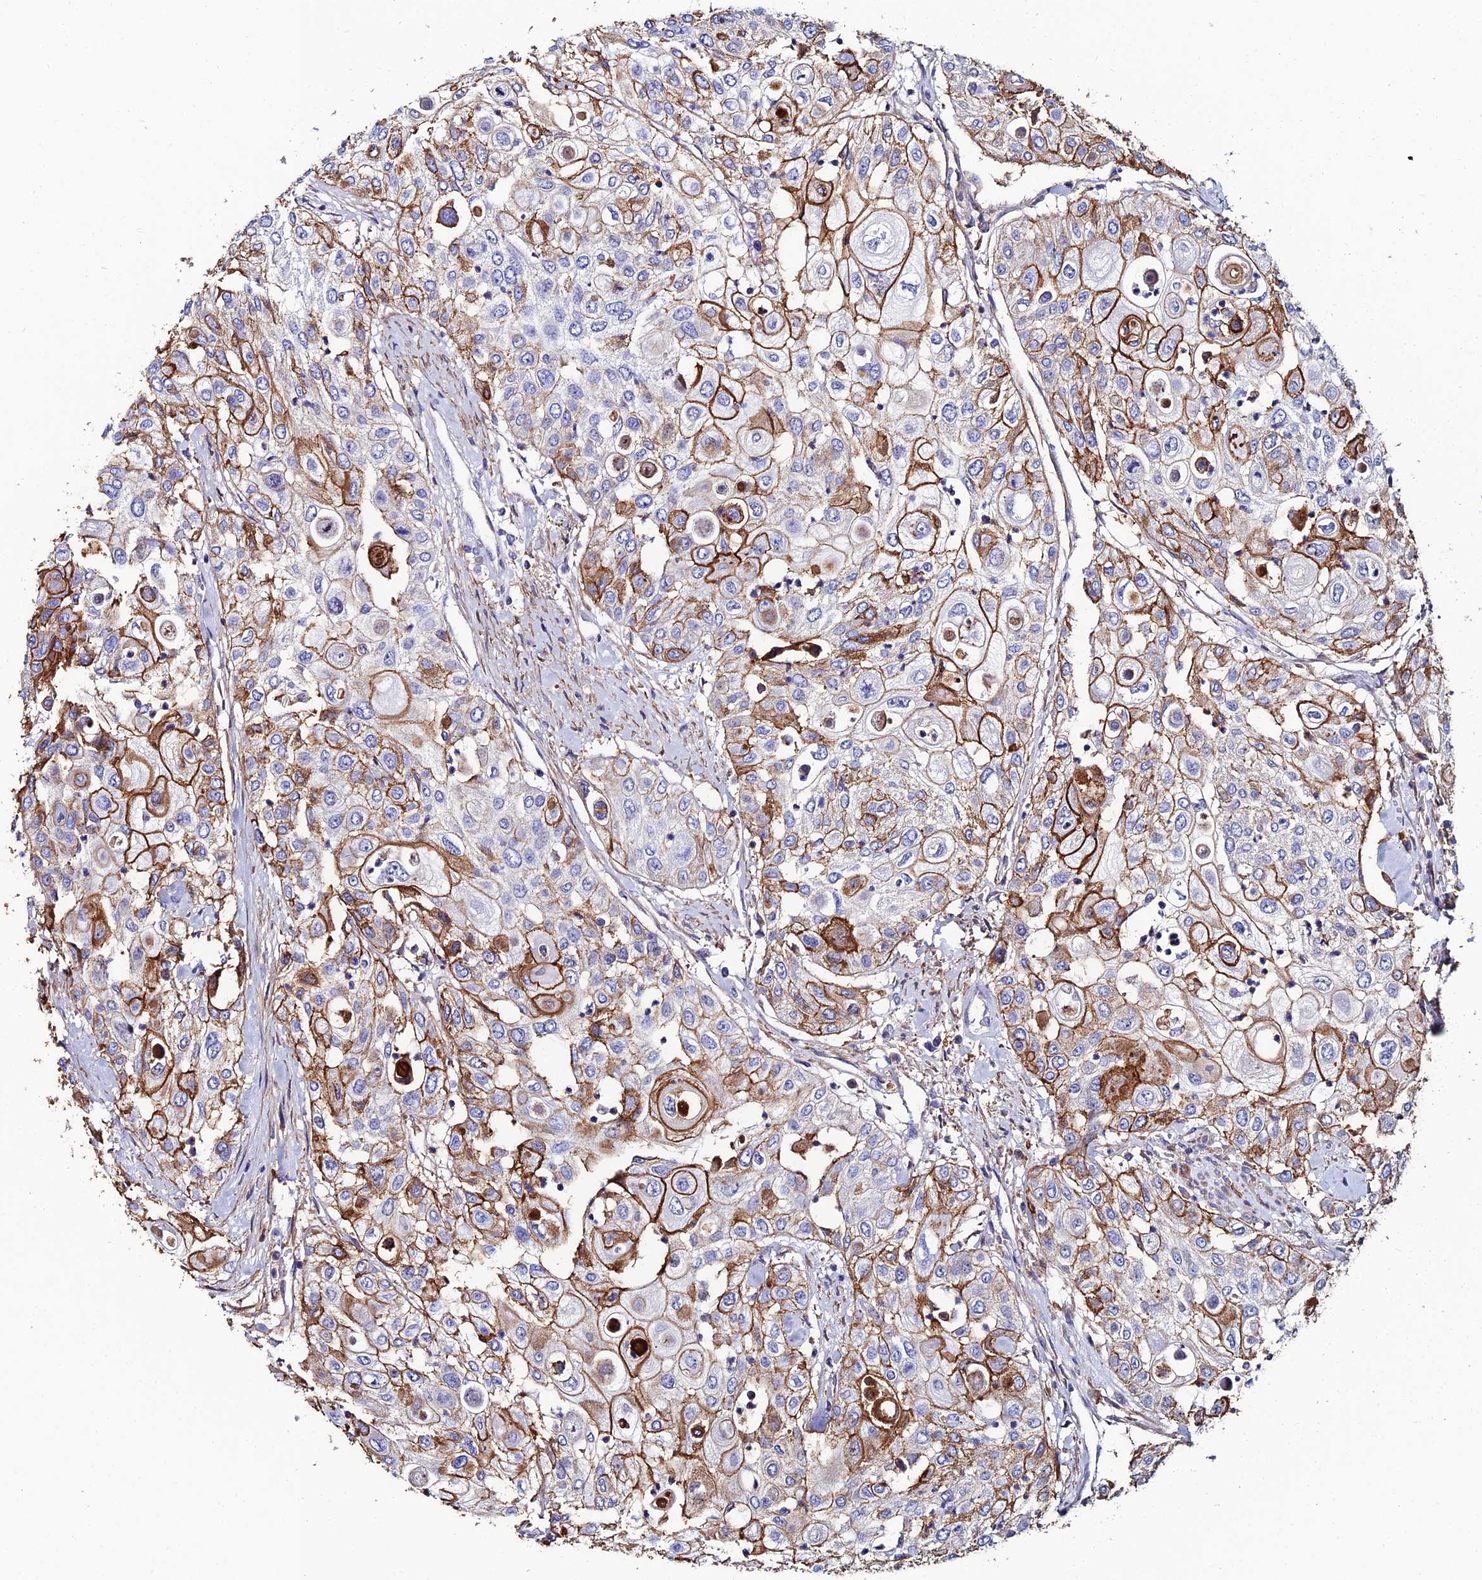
{"staining": {"intensity": "strong", "quantity": ">75%", "location": "cytoplasmic/membranous"}, "tissue": "urothelial cancer", "cell_type": "Tumor cells", "image_type": "cancer", "snomed": [{"axis": "morphology", "description": "Urothelial carcinoma, High grade"}, {"axis": "topography", "description": "Urinary bladder"}], "caption": "Immunohistochemical staining of human urothelial cancer displays strong cytoplasmic/membranous protein expression in about >75% of tumor cells.", "gene": "C6", "patient": {"sex": "female", "age": 79}}